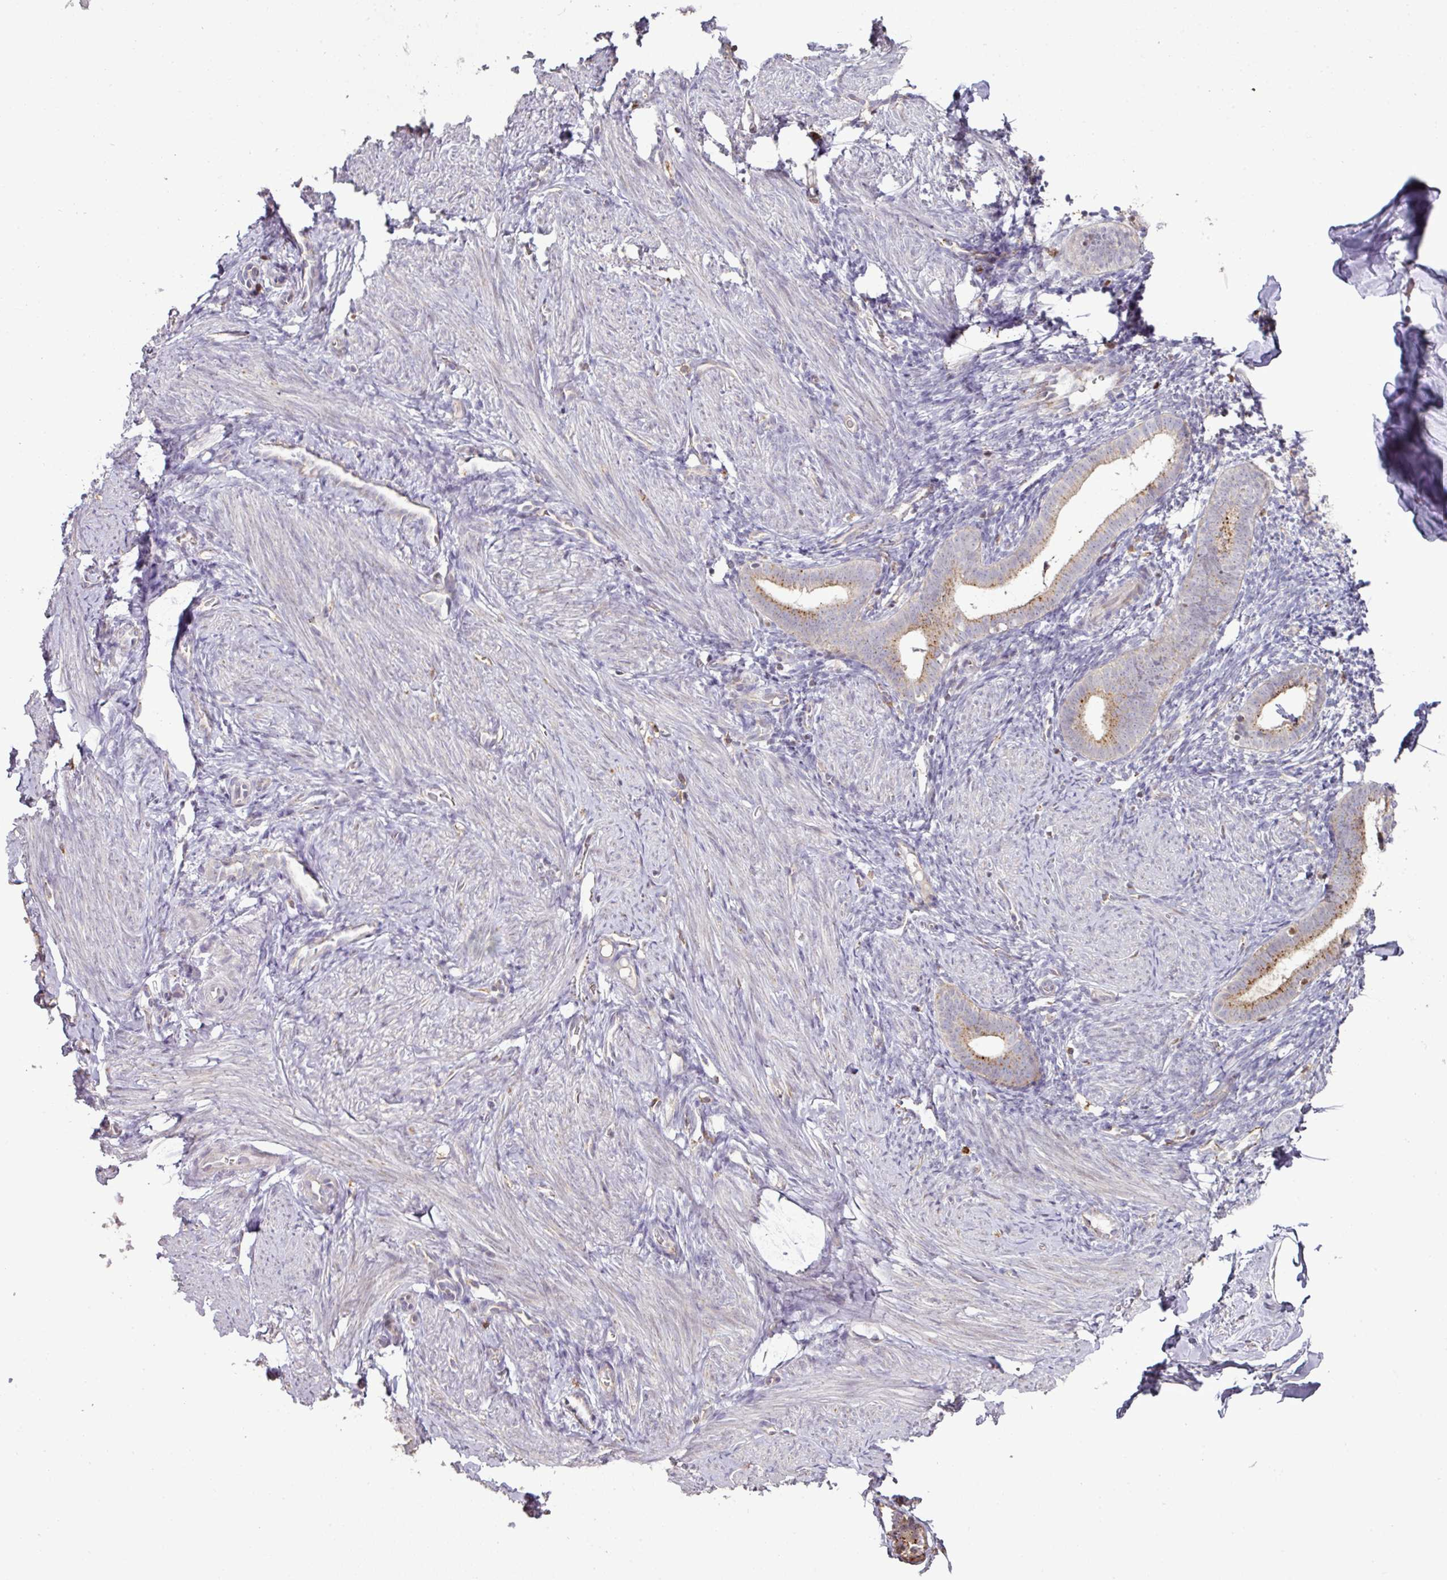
{"staining": {"intensity": "negative", "quantity": "none", "location": "none"}, "tissue": "endometrium", "cell_type": "Cells in endometrial stroma", "image_type": "normal", "snomed": [{"axis": "morphology", "description": "Normal tissue, NOS"}, {"axis": "topography", "description": "Endometrium"}], "caption": "Immunohistochemical staining of unremarkable endometrium shows no significant staining in cells in endometrial stroma.", "gene": "CXCR5", "patient": {"sex": "female", "age": 39}}